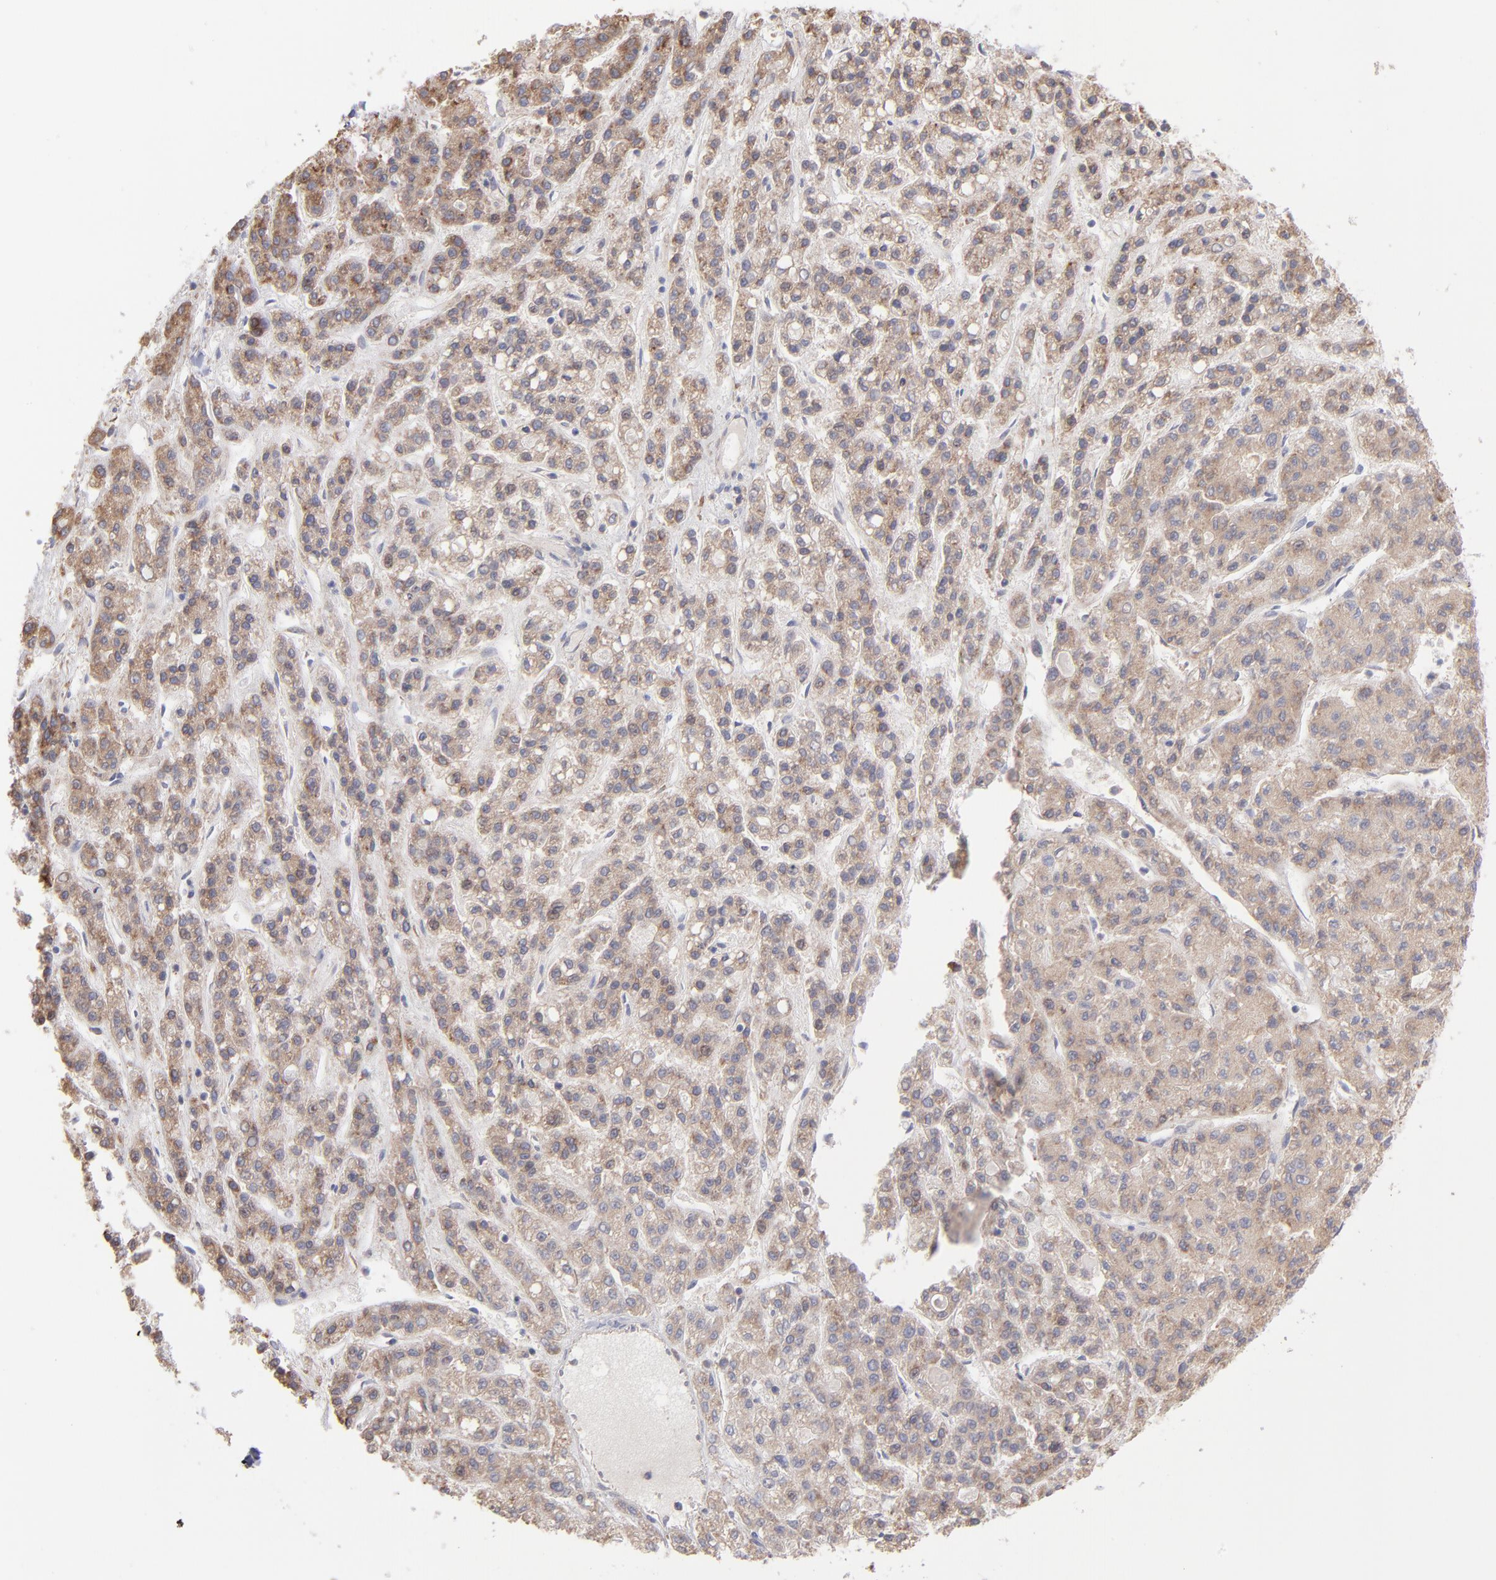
{"staining": {"intensity": "moderate", "quantity": ">75%", "location": "cytoplasmic/membranous"}, "tissue": "liver cancer", "cell_type": "Tumor cells", "image_type": "cancer", "snomed": [{"axis": "morphology", "description": "Carcinoma, Hepatocellular, NOS"}, {"axis": "topography", "description": "Liver"}], "caption": "Protein staining of liver hepatocellular carcinoma tissue exhibits moderate cytoplasmic/membranous expression in approximately >75% of tumor cells.", "gene": "RPLP0", "patient": {"sex": "male", "age": 70}}